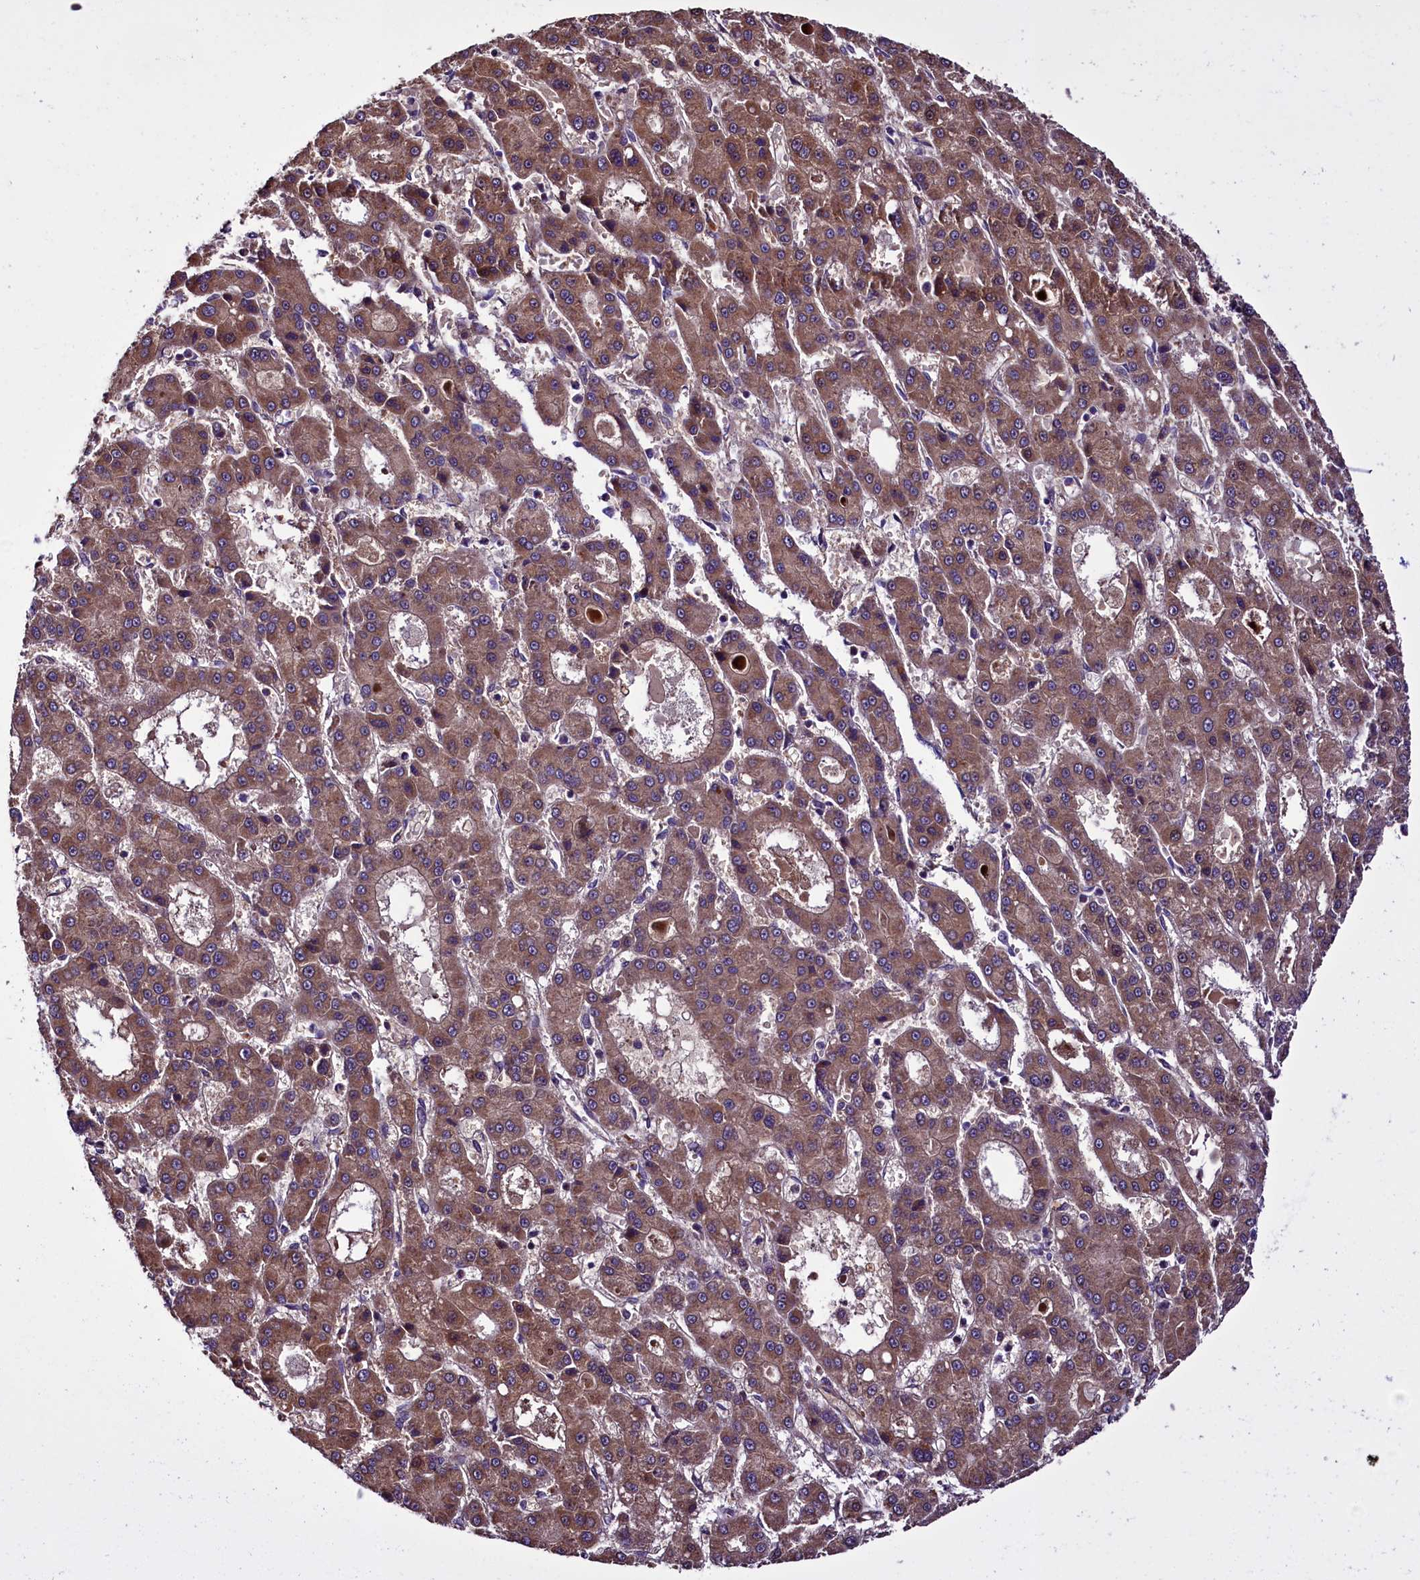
{"staining": {"intensity": "moderate", "quantity": ">75%", "location": "cytoplasmic/membranous"}, "tissue": "liver cancer", "cell_type": "Tumor cells", "image_type": "cancer", "snomed": [{"axis": "morphology", "description": "Carcinoma, Hepatocellular, NOS"}, {"axis": "topography", "description": "Liver"}], "caption": "This is a micrograph of immunohistochemistry (IHC) staining of liver cancer, which shows moderate staining in the cytoplasmic/membranous of tumor cells.", "gene": "RPUSD2", "patient": {"sex": "male", "age": 70}}